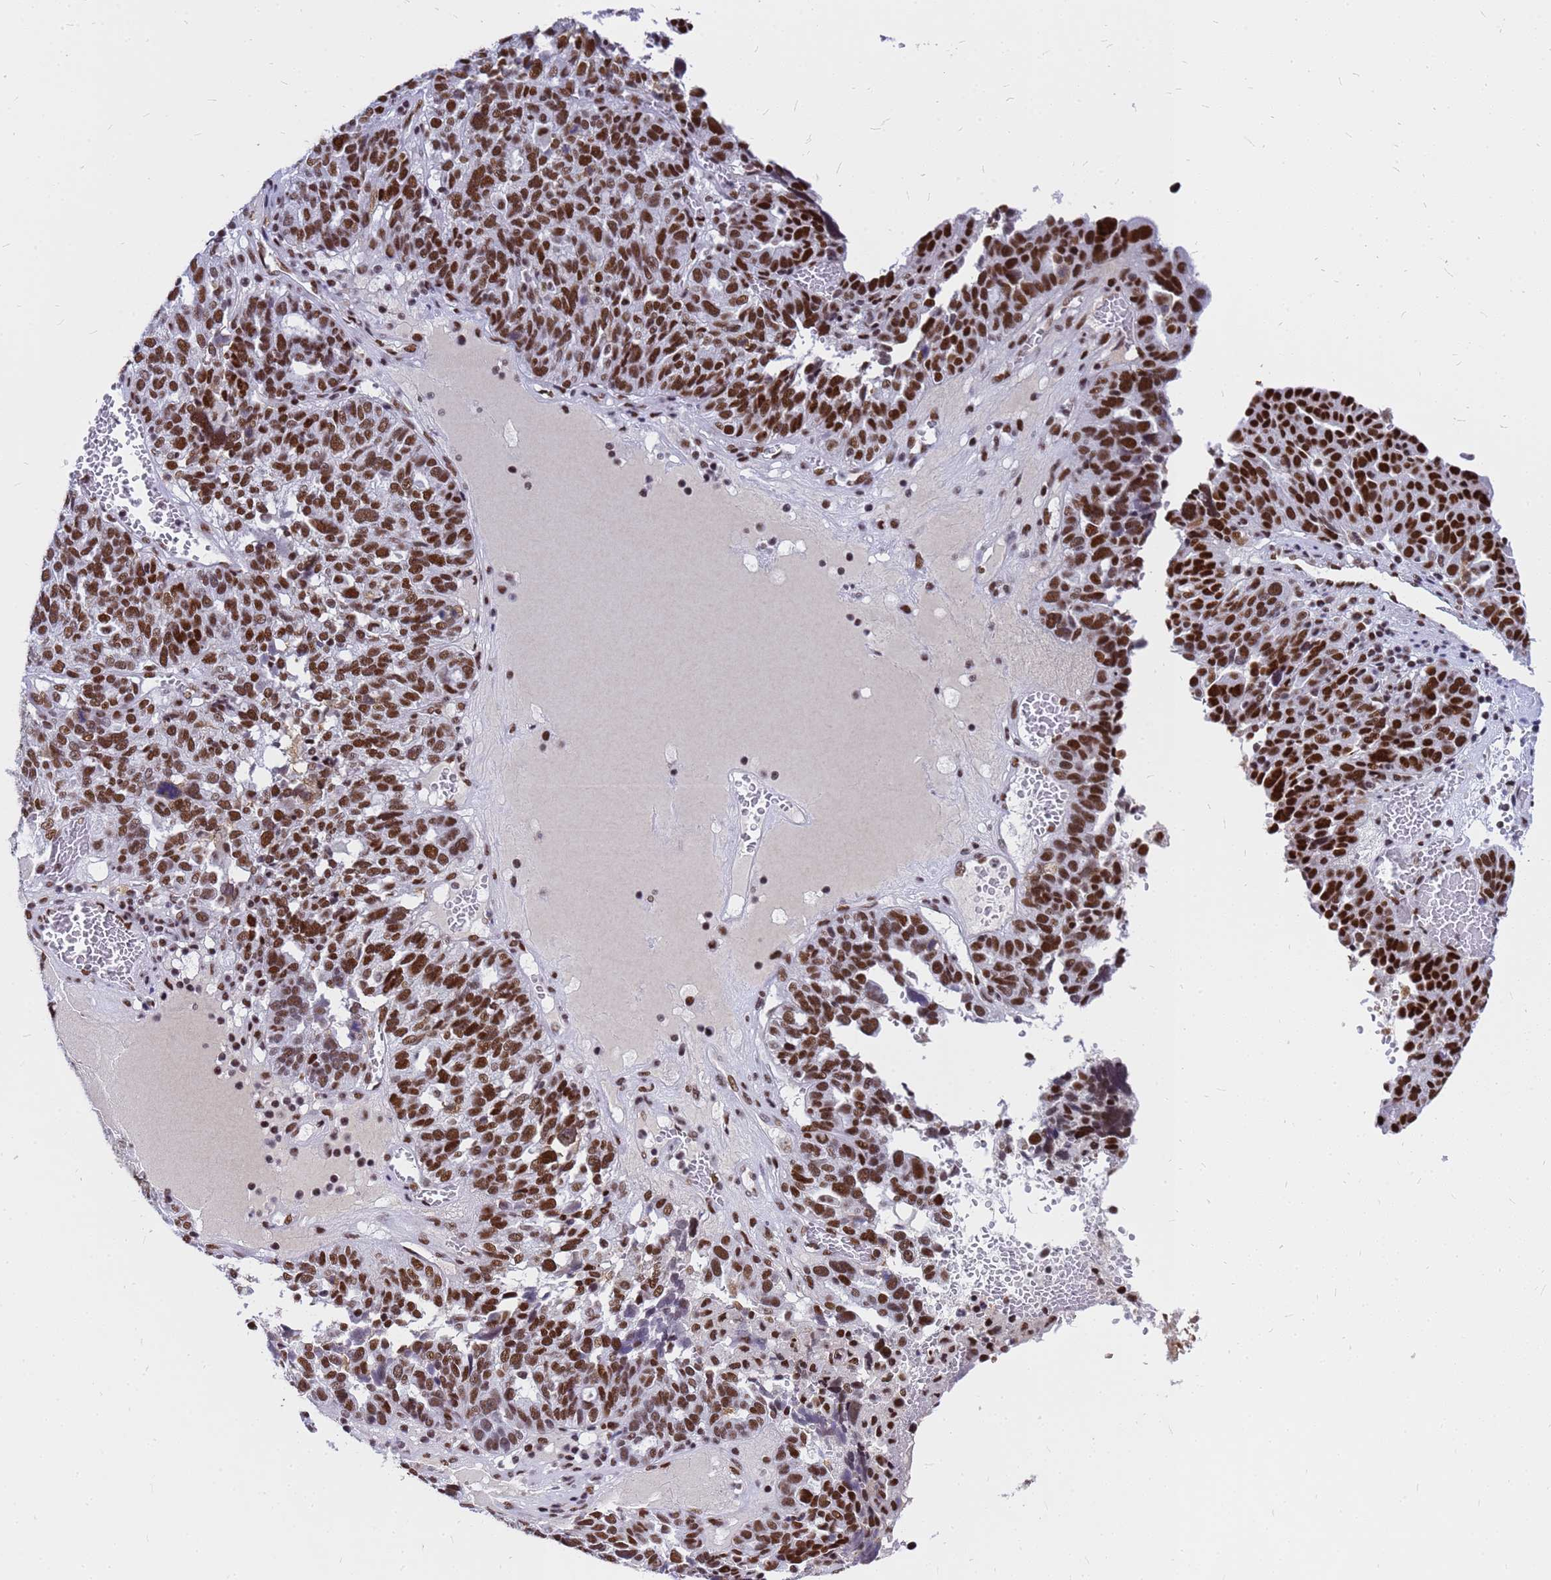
{"staining": {"intensity": "strong", "quantity": ">75%", "location": "nuclear"}, "tissue": "ovarian cancer", "cell_type": "Tumor cells", "image_type": "cancer", "snomed": [{"axis": "morphology", "description": "Cystadenocarcinoma, serous, NOS"}, {"axis": "topography", "description": "Ovary"}], "caption": "Immunohistochemical staining of human ovarian serous cystadenocarcinoma displays strong nuclear protein expression in about >75% of tumor cells.", "gene": "SART3", "patient": {"sex": "female", "age": 59}}